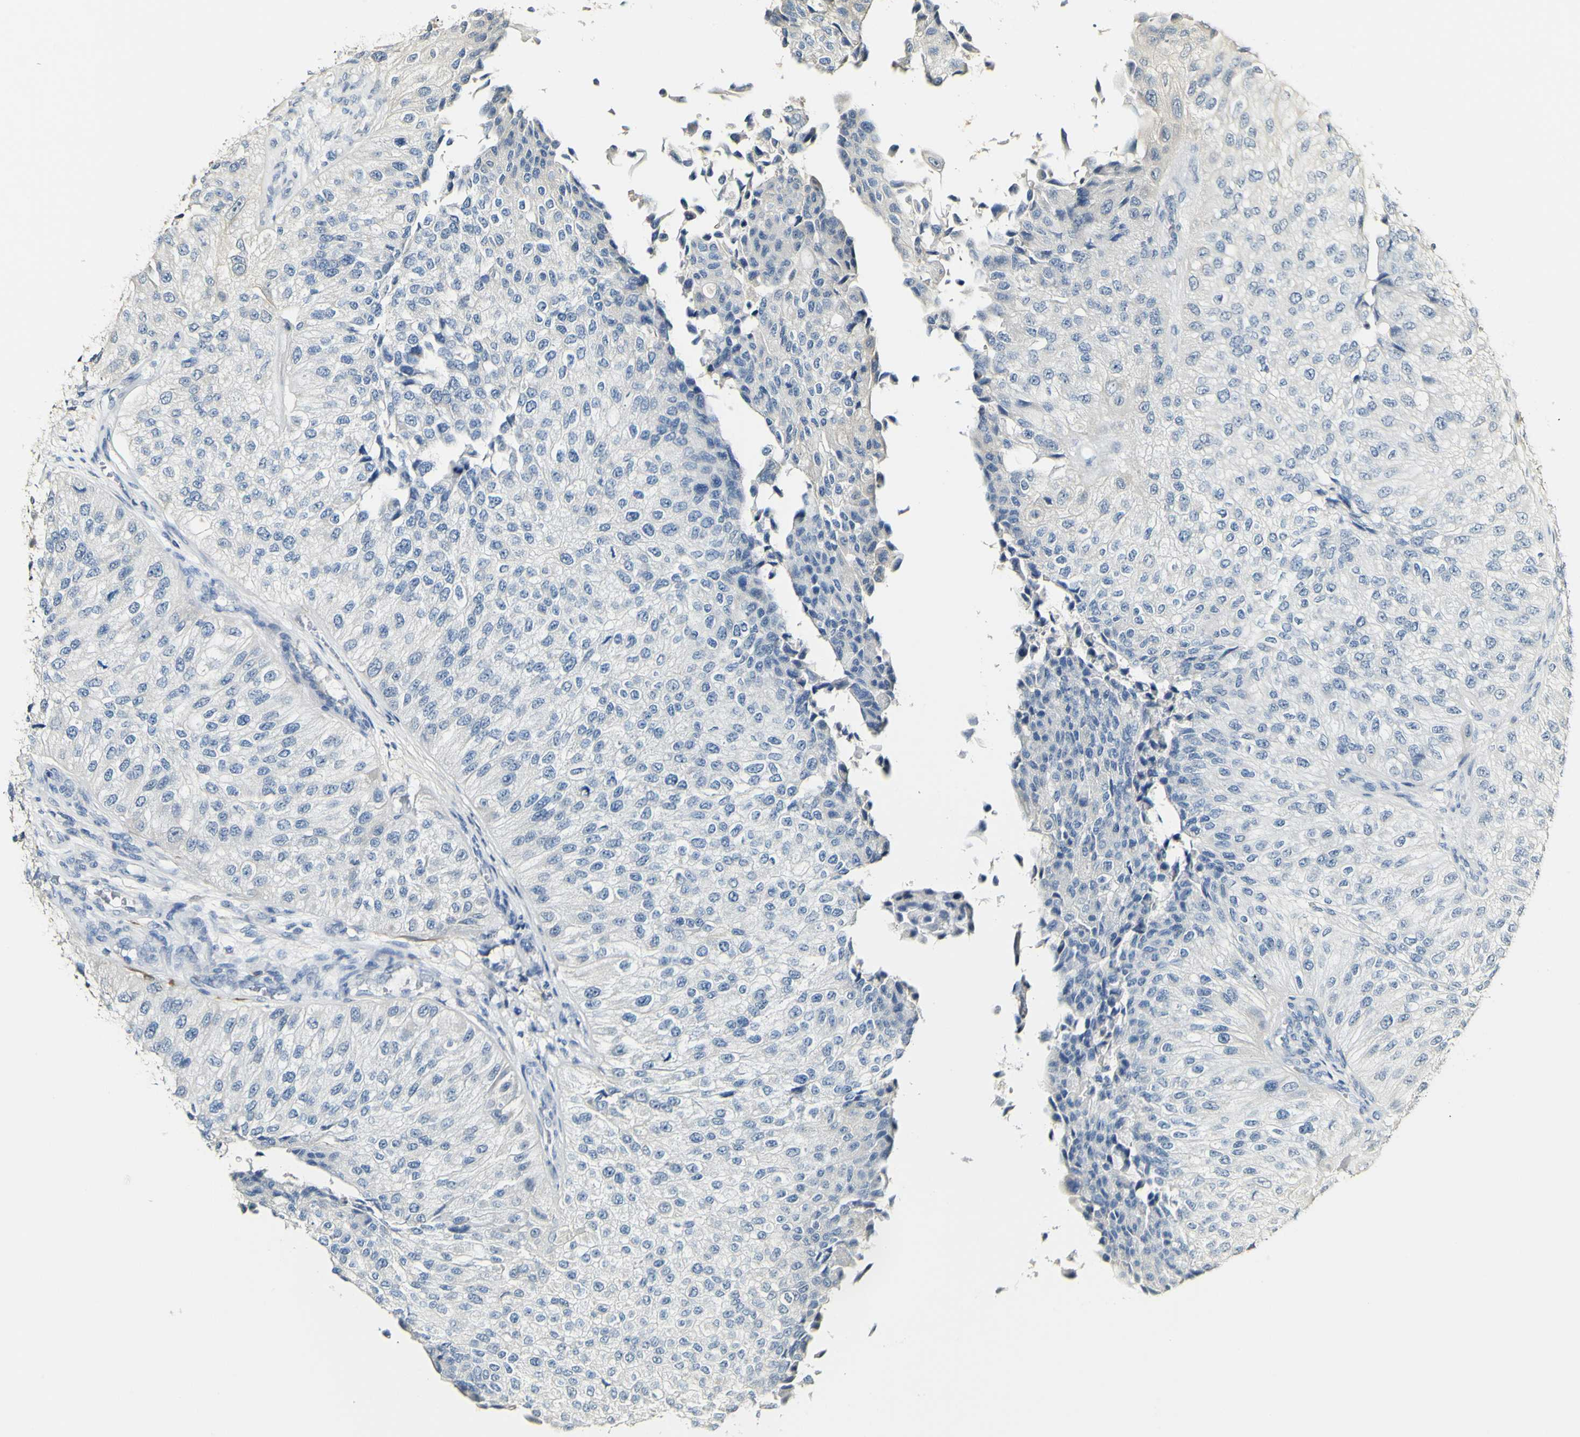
{"staining": {"intensity": "negative", "quantity": "none", "location": "none"}, "tissue": "urothelial cancer", "cell_type": "Tumor cells", "image_type": "cancer", "snomed": [{"axis": "morphology", "description": "Urothelial carcinoma, High grade"}, {"axis": "topography", "description": "Kidney"}, {"axis": "topography", "description": "Urinary bladder"}], "caption": "Urothelial carcinoma (high-grade) was stained to show a protein in brown. There is no significant expression in tumor cells.", "gene": "FMO3", "patient": {"sex": "male", "age": 77}}